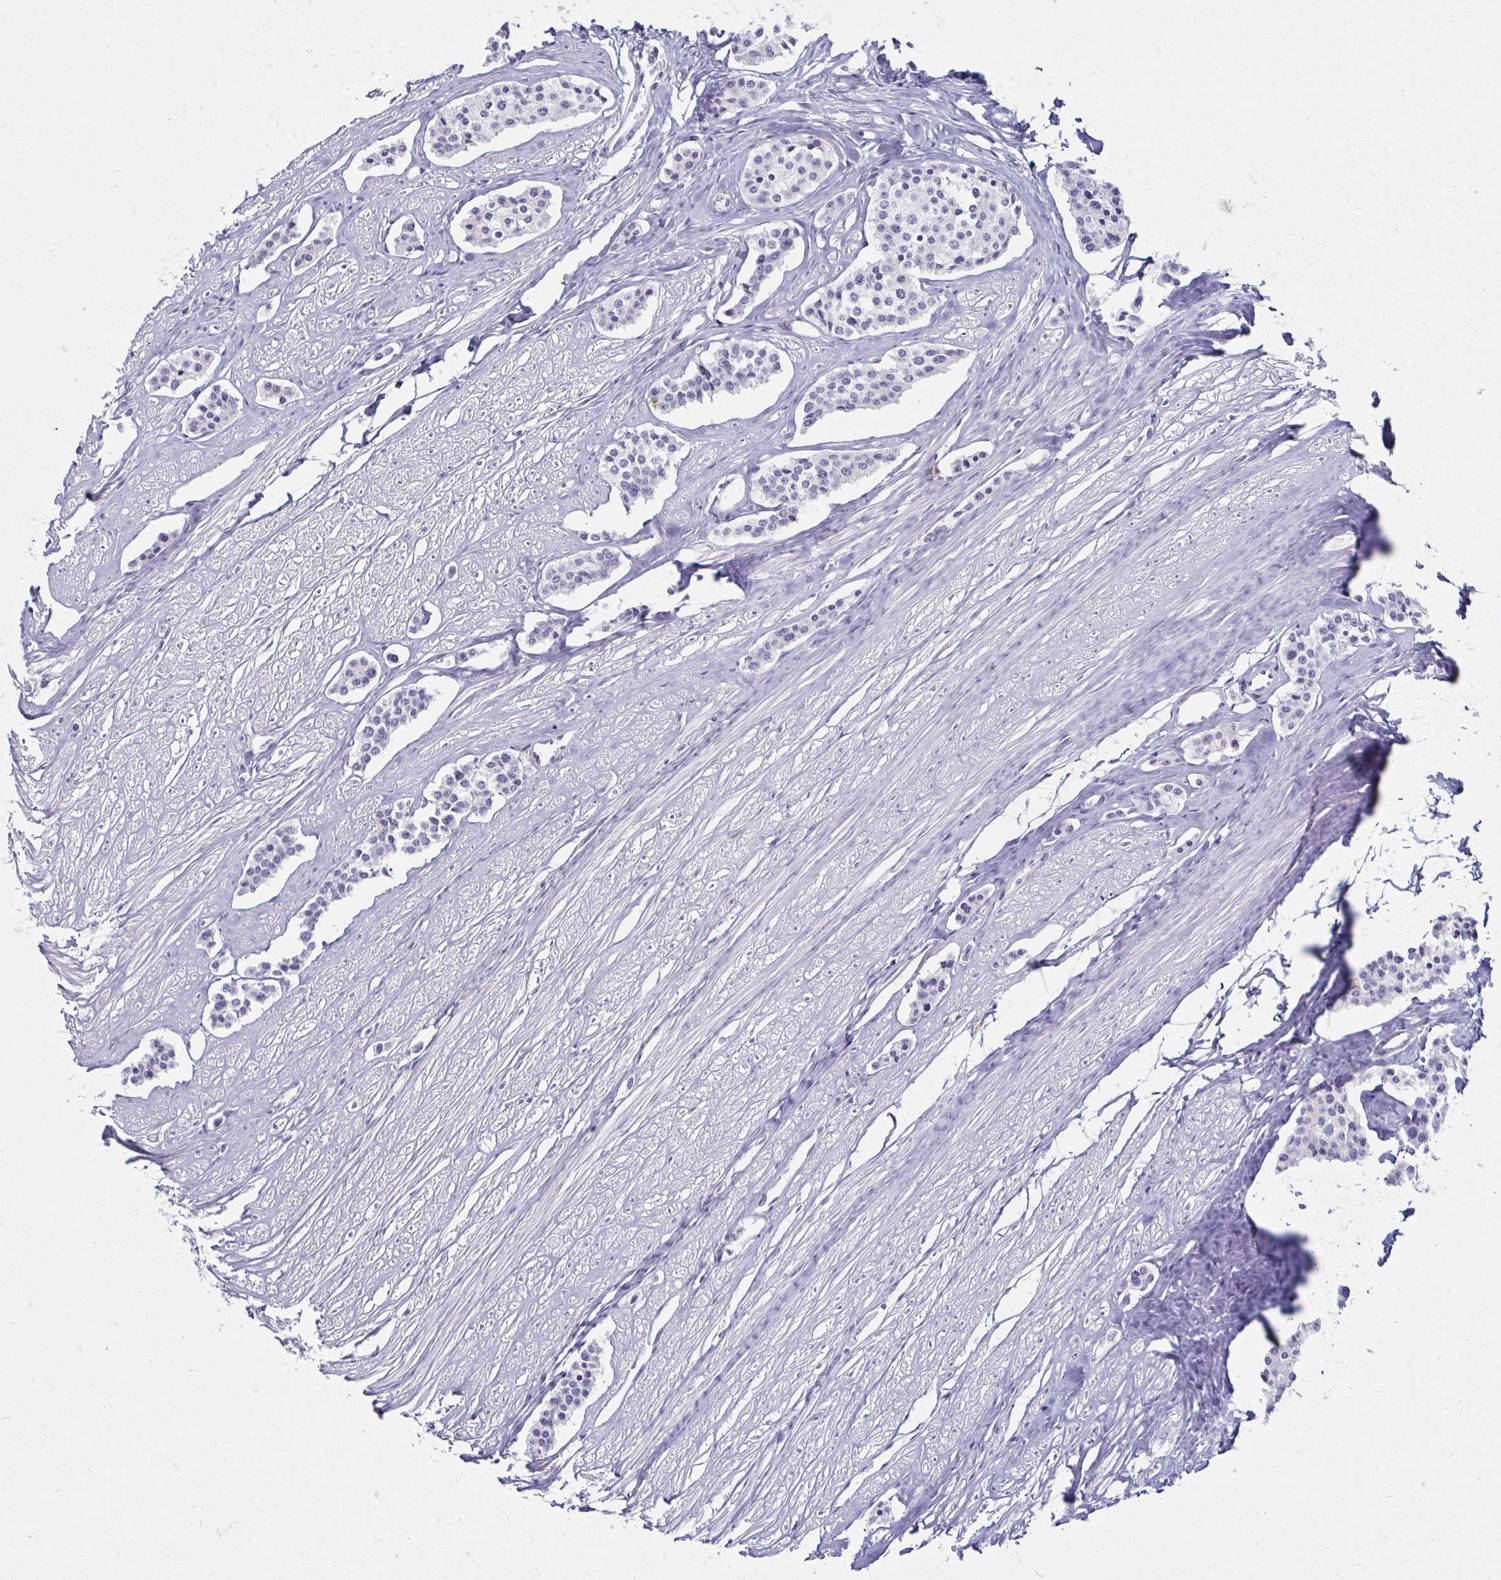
{"staining": {"intensity": "negative", "quantity": "none", "location": "none"}, "tissue": "carcinoid", "cell_type": "Tumor cells", "image_type": "cancer", "snomed": [{"axis": "morphology", "description": "Carcinoid, malignant, NOS"}, {"axis": "topography", "description": "Small intestine"}], "caption": "Immunohistochemistry (IHC) image of carcinoid stained for a protein (brown), which shows no positivity in tumor cells. The staining is performed using DAB (3,3'-diaminobenzidine) brown chromogen with nuclei counter-stained in using hematoxylin.", "gene": "ANKRD62", "patient": {"sex": "male", "age": 60}}